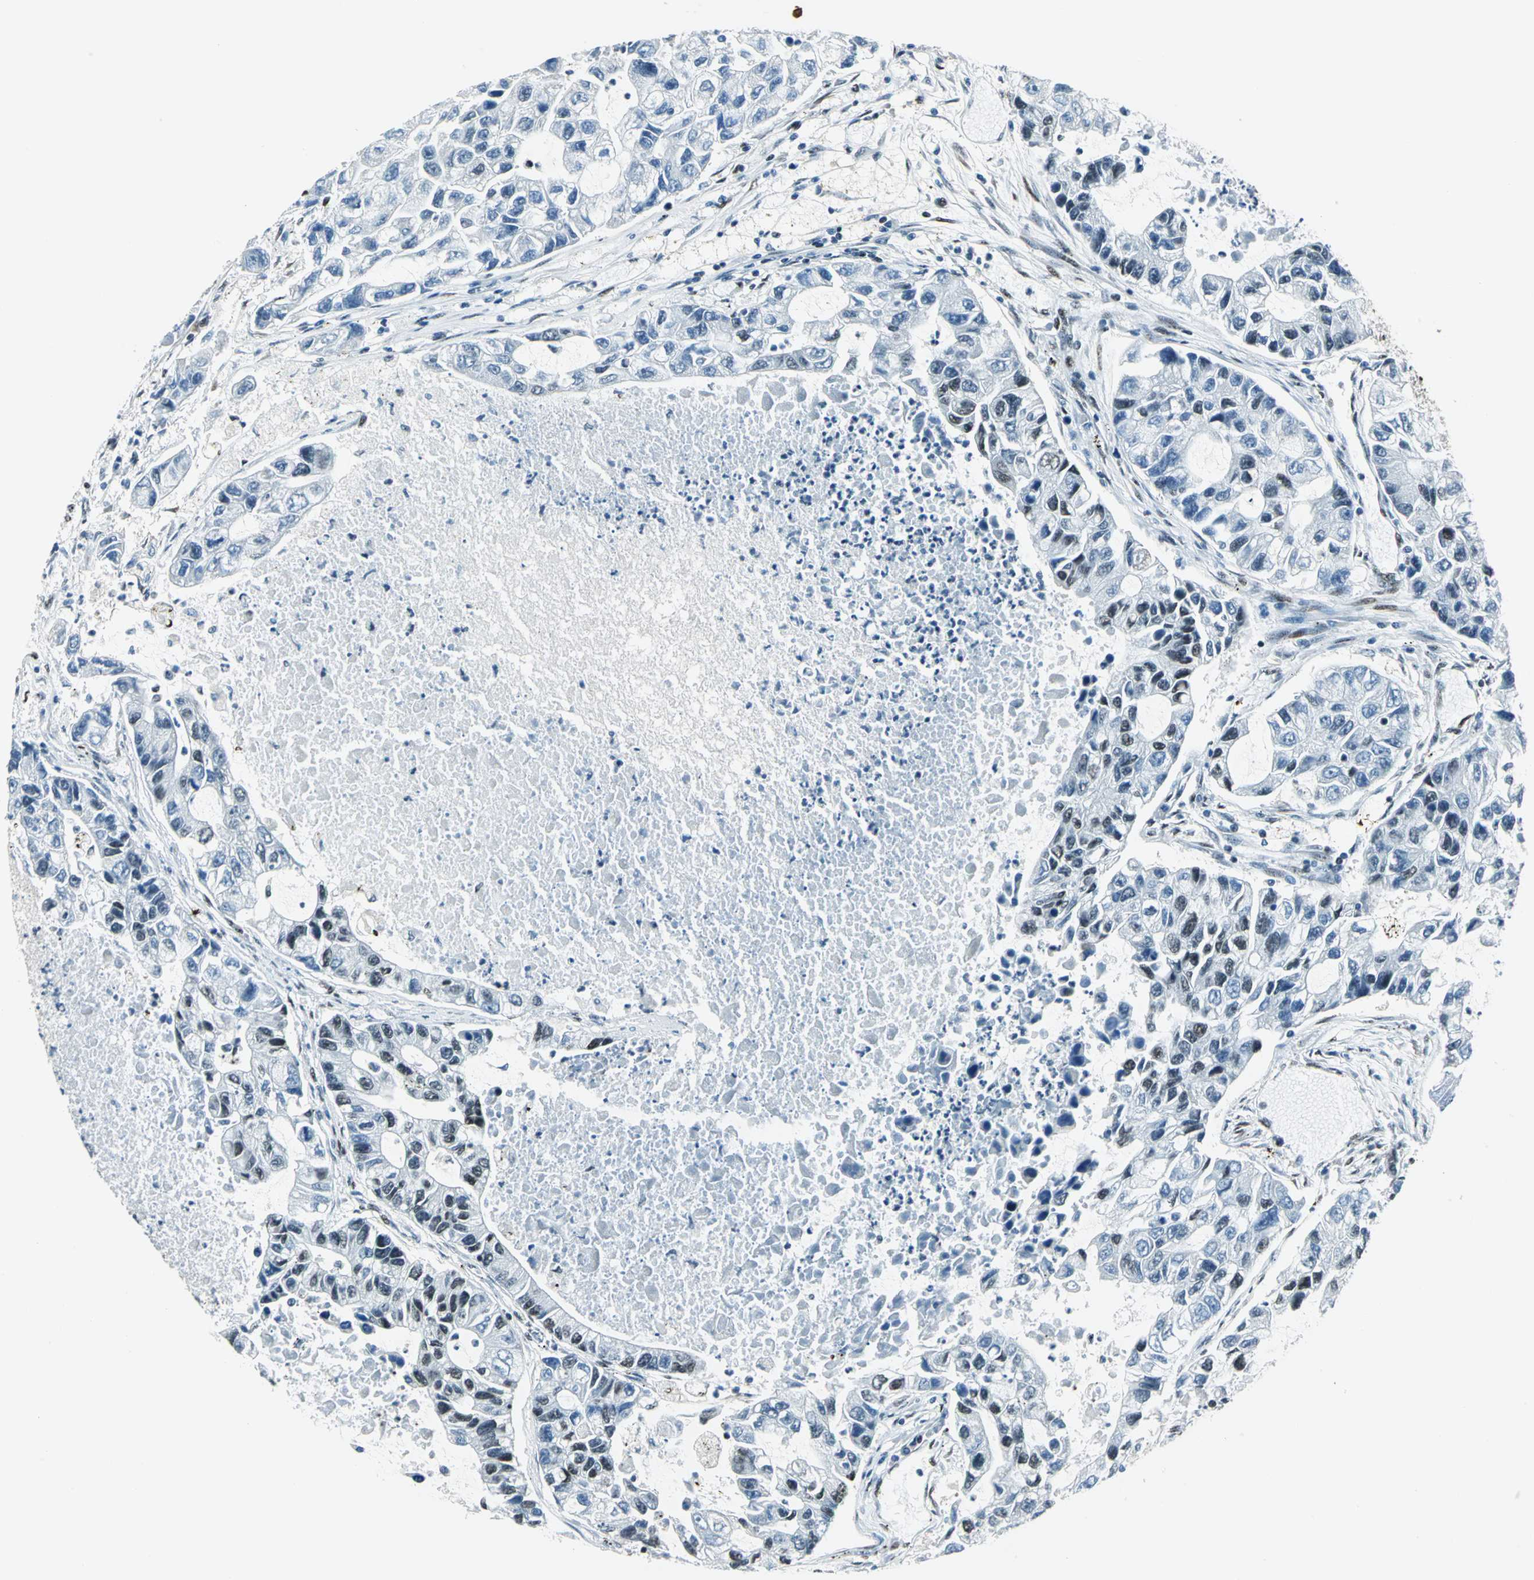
{"staining": {"intensity": "moderate", "quantity": "25%-75%", "location": "nuclear"}, "tissue": "lung cancer", "cell_type": "Tumor cells", "image_type": "cancer", "snomed": [{"axis": "morphology", "description": "Adenocarcinoma, NOS"}, {"axis": "topography", "description": "Lung"}], "caption": "An immunohistochemistry histopathology image of tumor tissue is shown. Protein staining in brown shows moderate nuclear positivity in adenocarcinoma (lung) within tumor cells. The staining is performed using DAB brown chromogen to label protein expression. The nuclei are counter-stained blue using hematoxylin.", "gene": "KAT6B", "patient": {"sex": "female", "age": 51}}